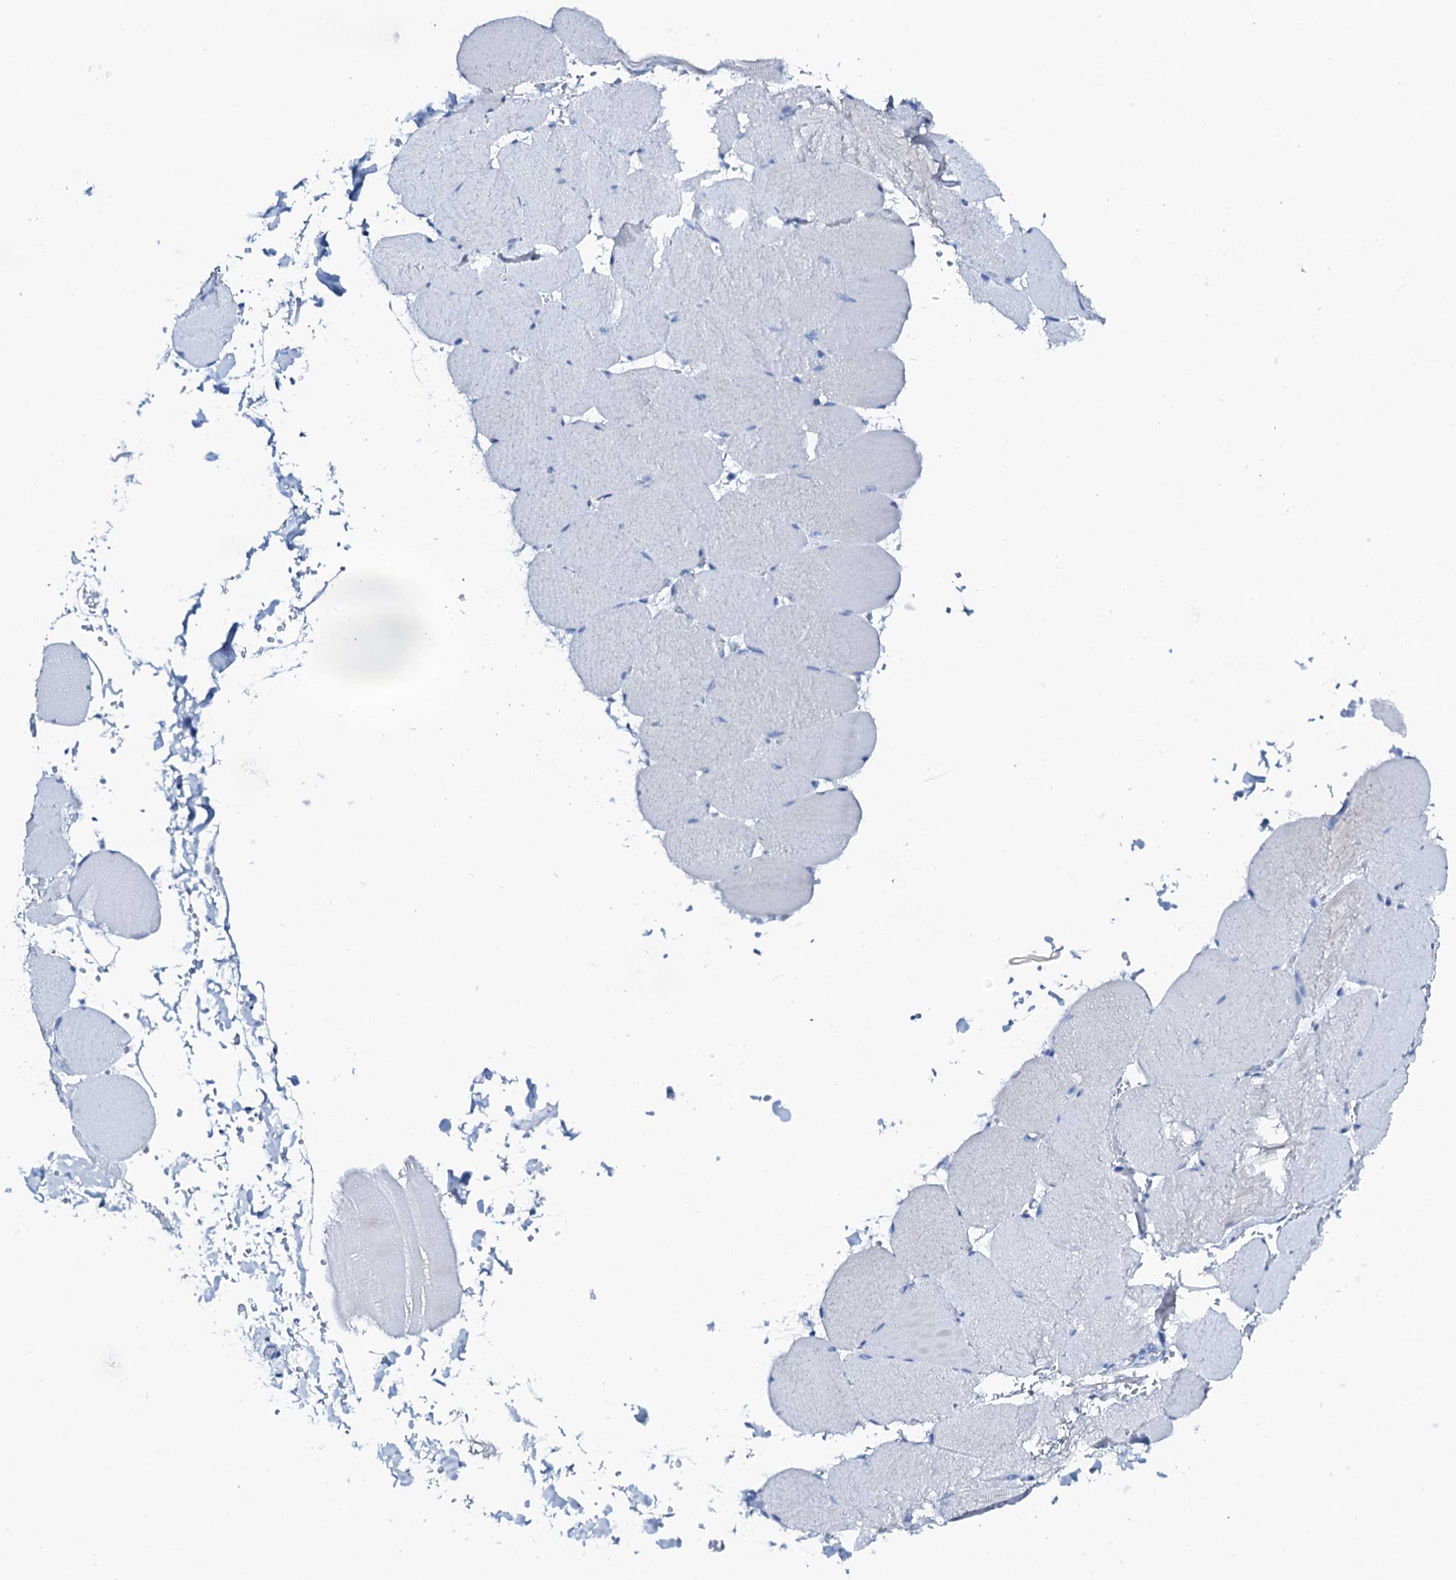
{"staining": {"intensity": "negative", "quantity": "none", "location": "none"}, "tissue": "skeletal muscle", "cell_type": "Myocytes", "image_type": "normal", "snomed": [{"axis": "morphology", "description": "Normal tissue, NOS"}, {"axis": "topography", "description": "Skeletal muscle"}, {"axis": "topography", "description": "Head-Neck"}], "caption": "Myocytes show no significant protein staining in unremarkable skeletal muscle.", "gene": "PTH", "patient": {"sex": "male", "age": 66}}